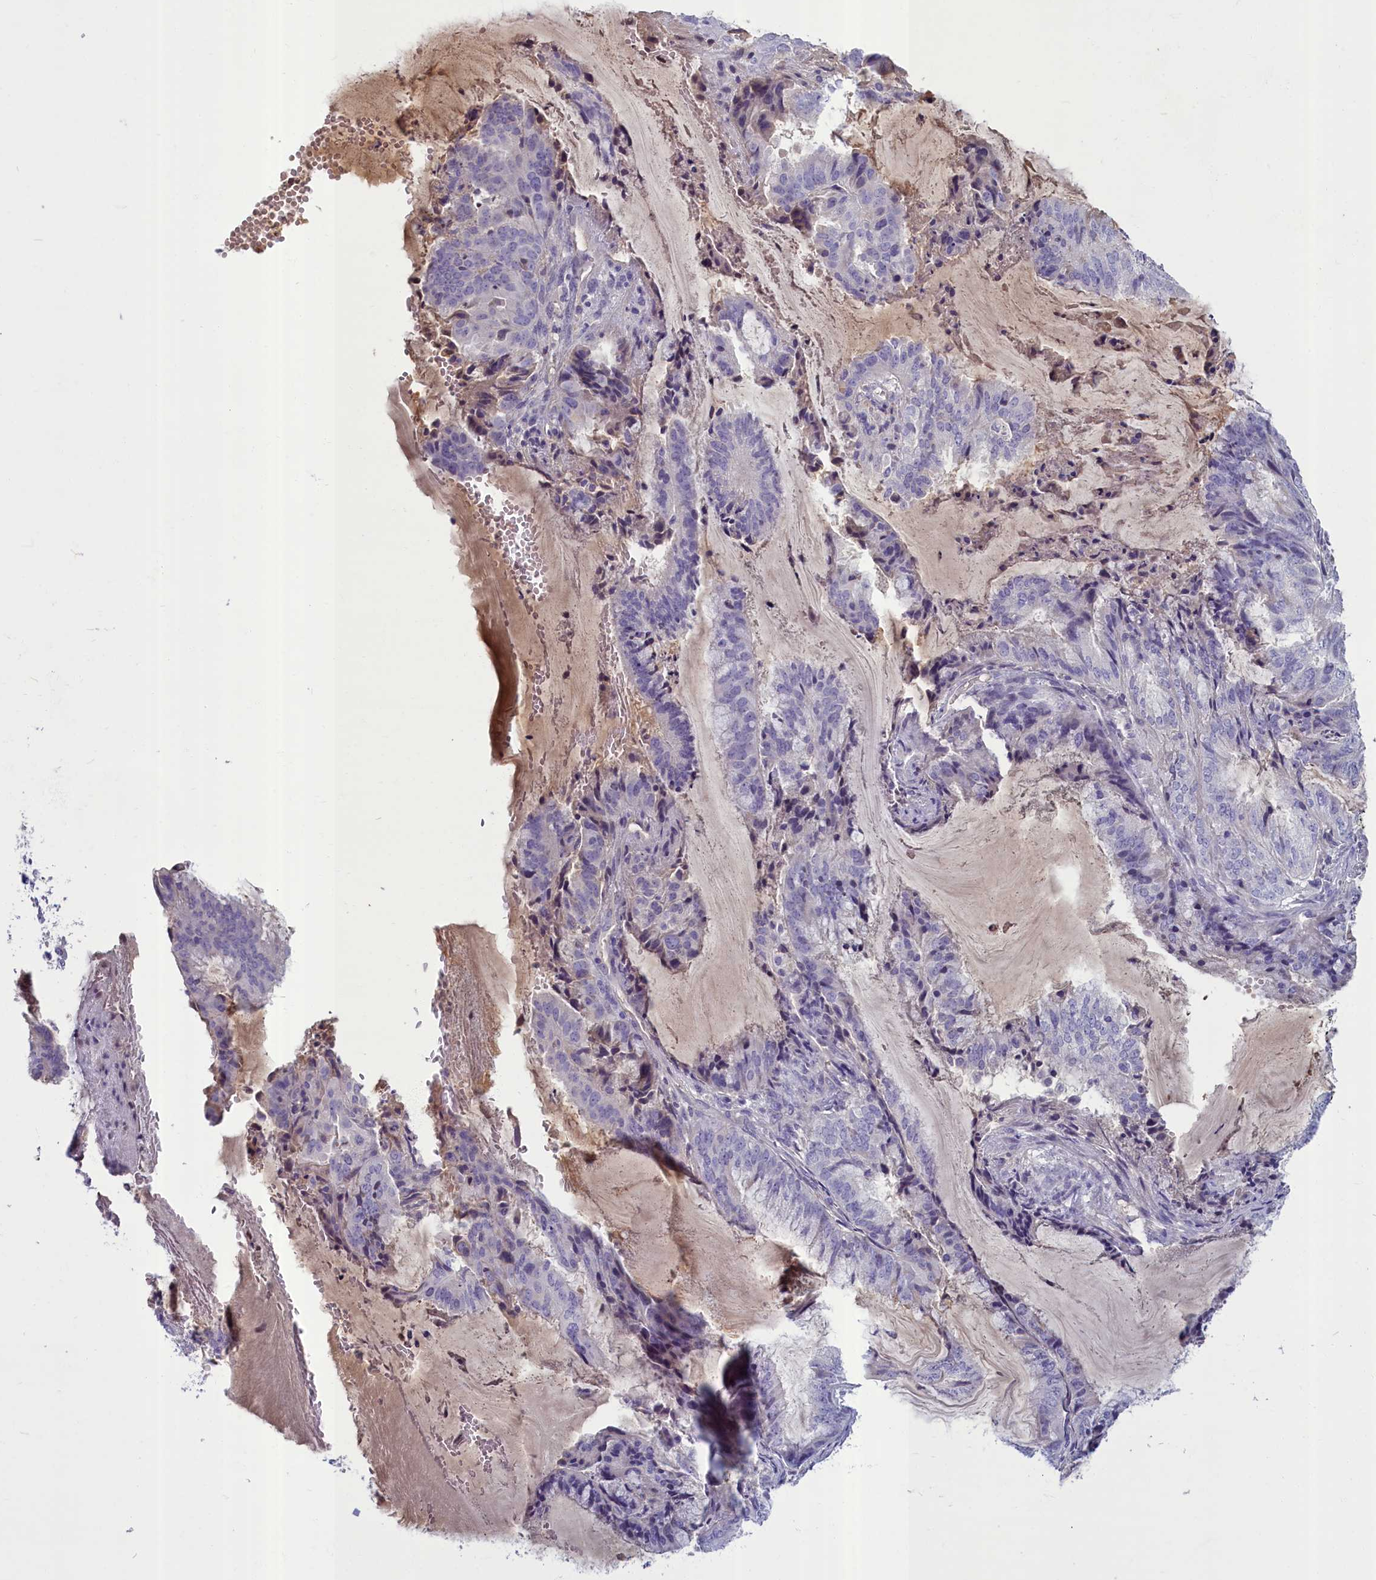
{"staining": {"intensity": "negative", "quantity": "none", "location": "none"}, "tissue": "endometrial cancer", "cell_type": "Tumor cells", "image_type": "cancer", "snomed": [{"axis": "morphology", "description": "Adenocarcinoma, NOS"}, {"axis": "topography", "description": "Endometrium"}], "caption": "IHC of human endometrial adenocarcinoma exhibits no positivity in tumor cells.", "gene": "SV2C", "patient": {"sex": "female", "age": 51}}